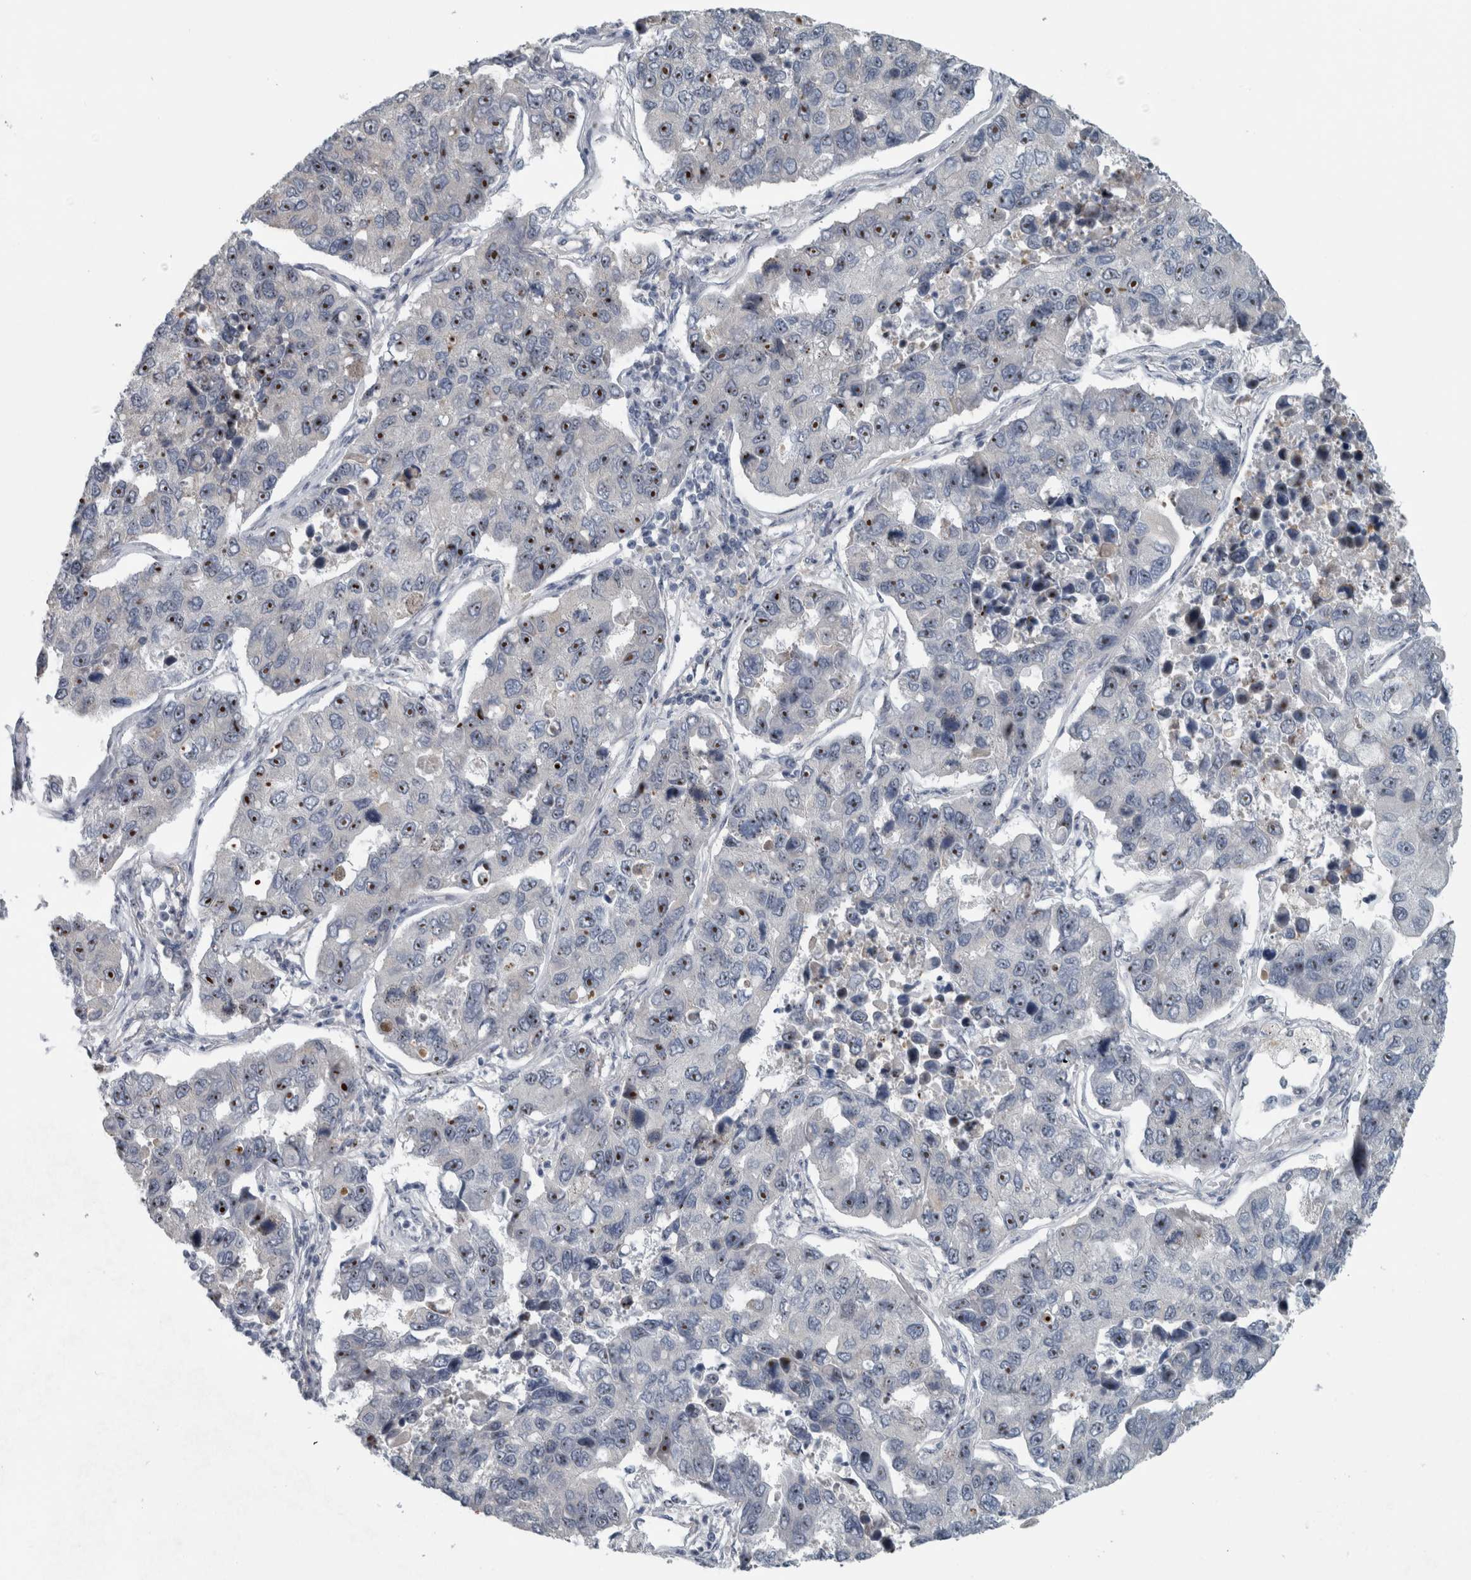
{"staining": {"intensity": "moderate", "quantity": ">75%", "location": "nuclear"}, "tissue": "lung cancer", "cell_type": "Tumor cells", "image_type": "cancer", "snomed": [{"axis": "morphology", "description": "Adenocarcinoma, NOS"}, {"axis": "topography", "description": "Lung"}], "caption": "Protein expression by IHC displays moderate nuclear expression in about >75% of tumor cells in lung cancer (adenocarcinoma). (Stains: DAB in brown, nuclei in blue, Microscopy: brightfield microscopy at high magnification).", "gene": "UTP6", "patient": {"sex": "male", "age": 64}}